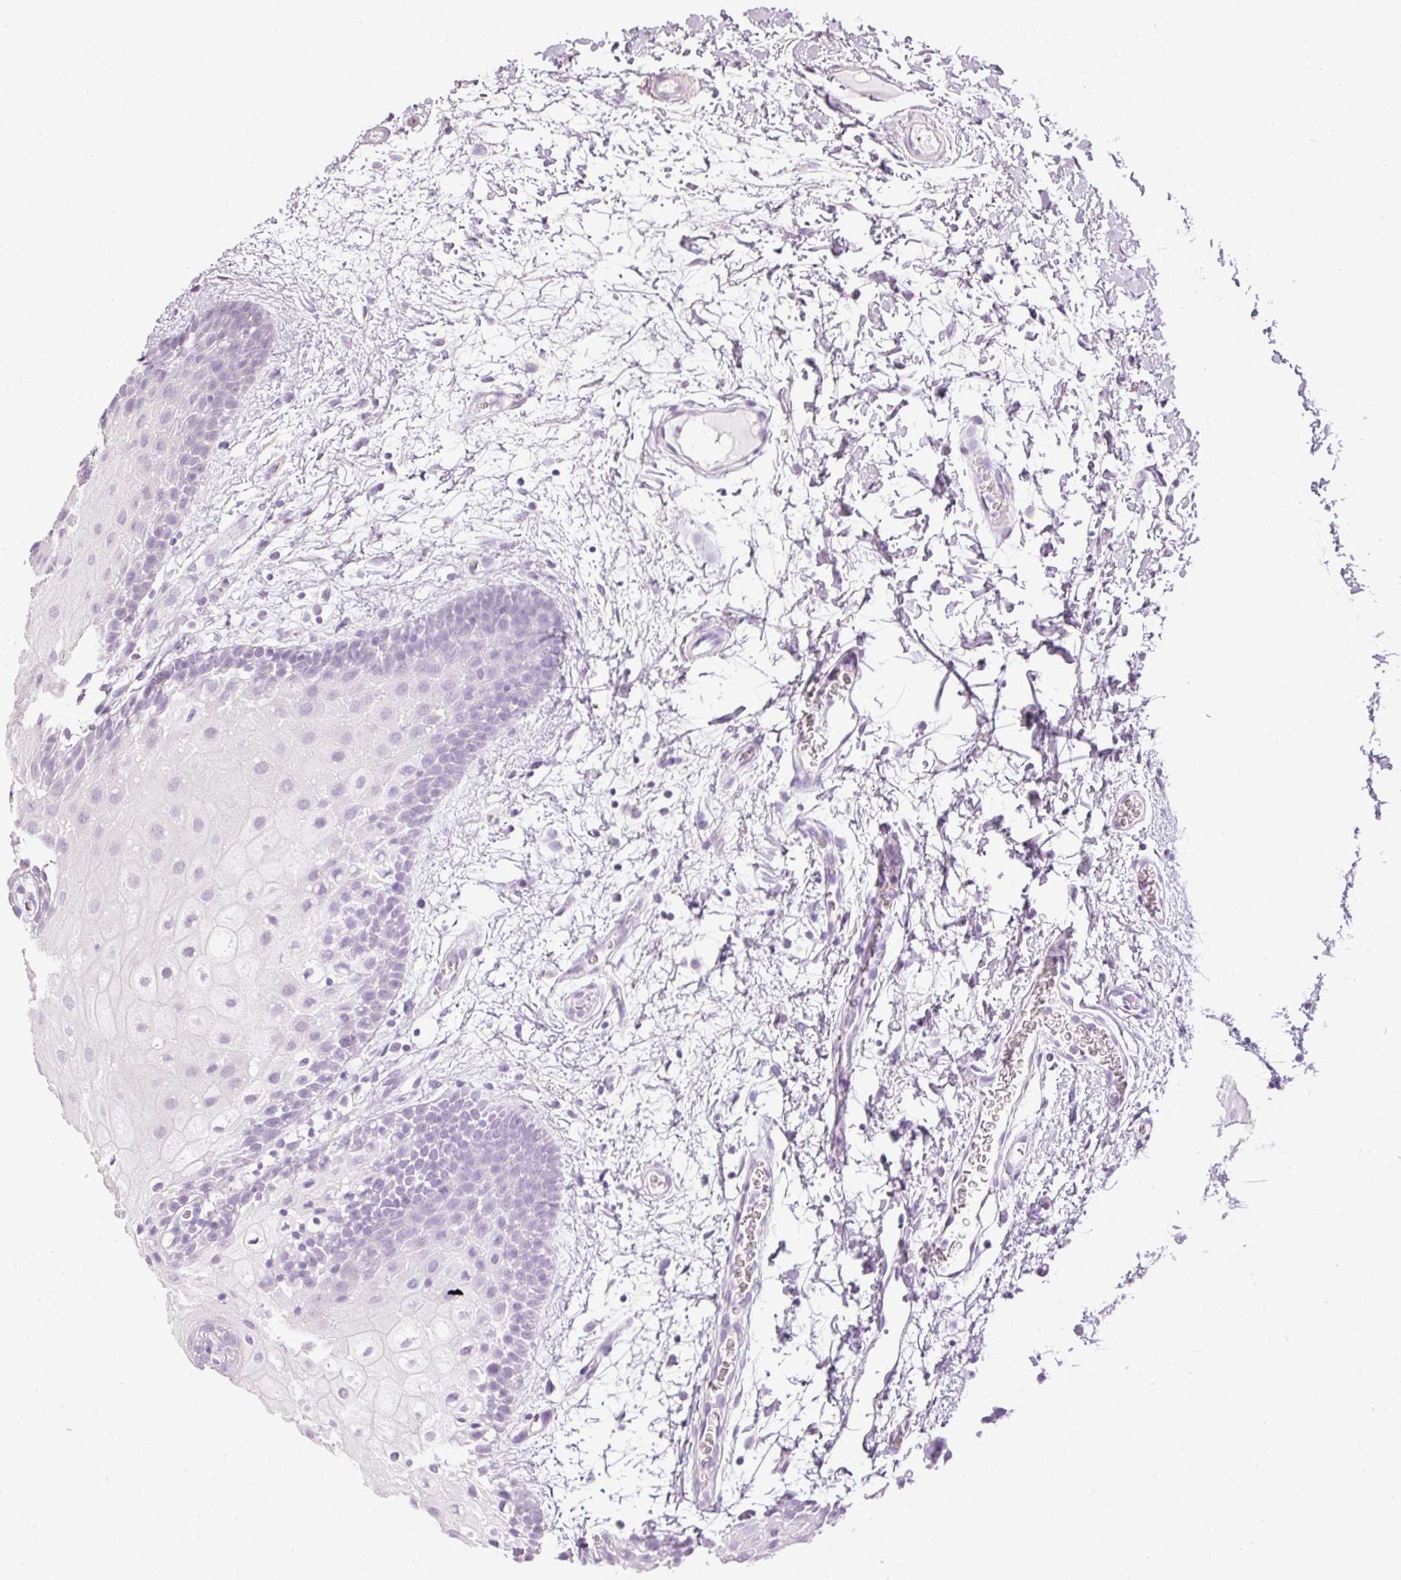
{"staining": {"intensity": "weak", "quantity": "<25%", "location": "cytoplasmic/membranous"}, "tissue": "oral mucosa", "cell_type": "Squamous epithelial cells", "image_type": "normal", "snomed": [{"axis": "morphology", "description": "Normal tissue, NOS"}, {"axis": "morphology", "description": "Squamous cell carcinoma, NOS"}, {"axis": "topography", "description": "Oral tissue"}, {"axis": "topography", "description": "Tounge, NOS"}, {"axis": "topography", "description": "Head-Neck"}], "caption": "DAB immunohistochemical staining of unremarkable human oral mucosa shows no significant positivity in squamous epithelial cells.", "gene": "MTHFD1L", "patient": {"sex": "male", "age": 76}}